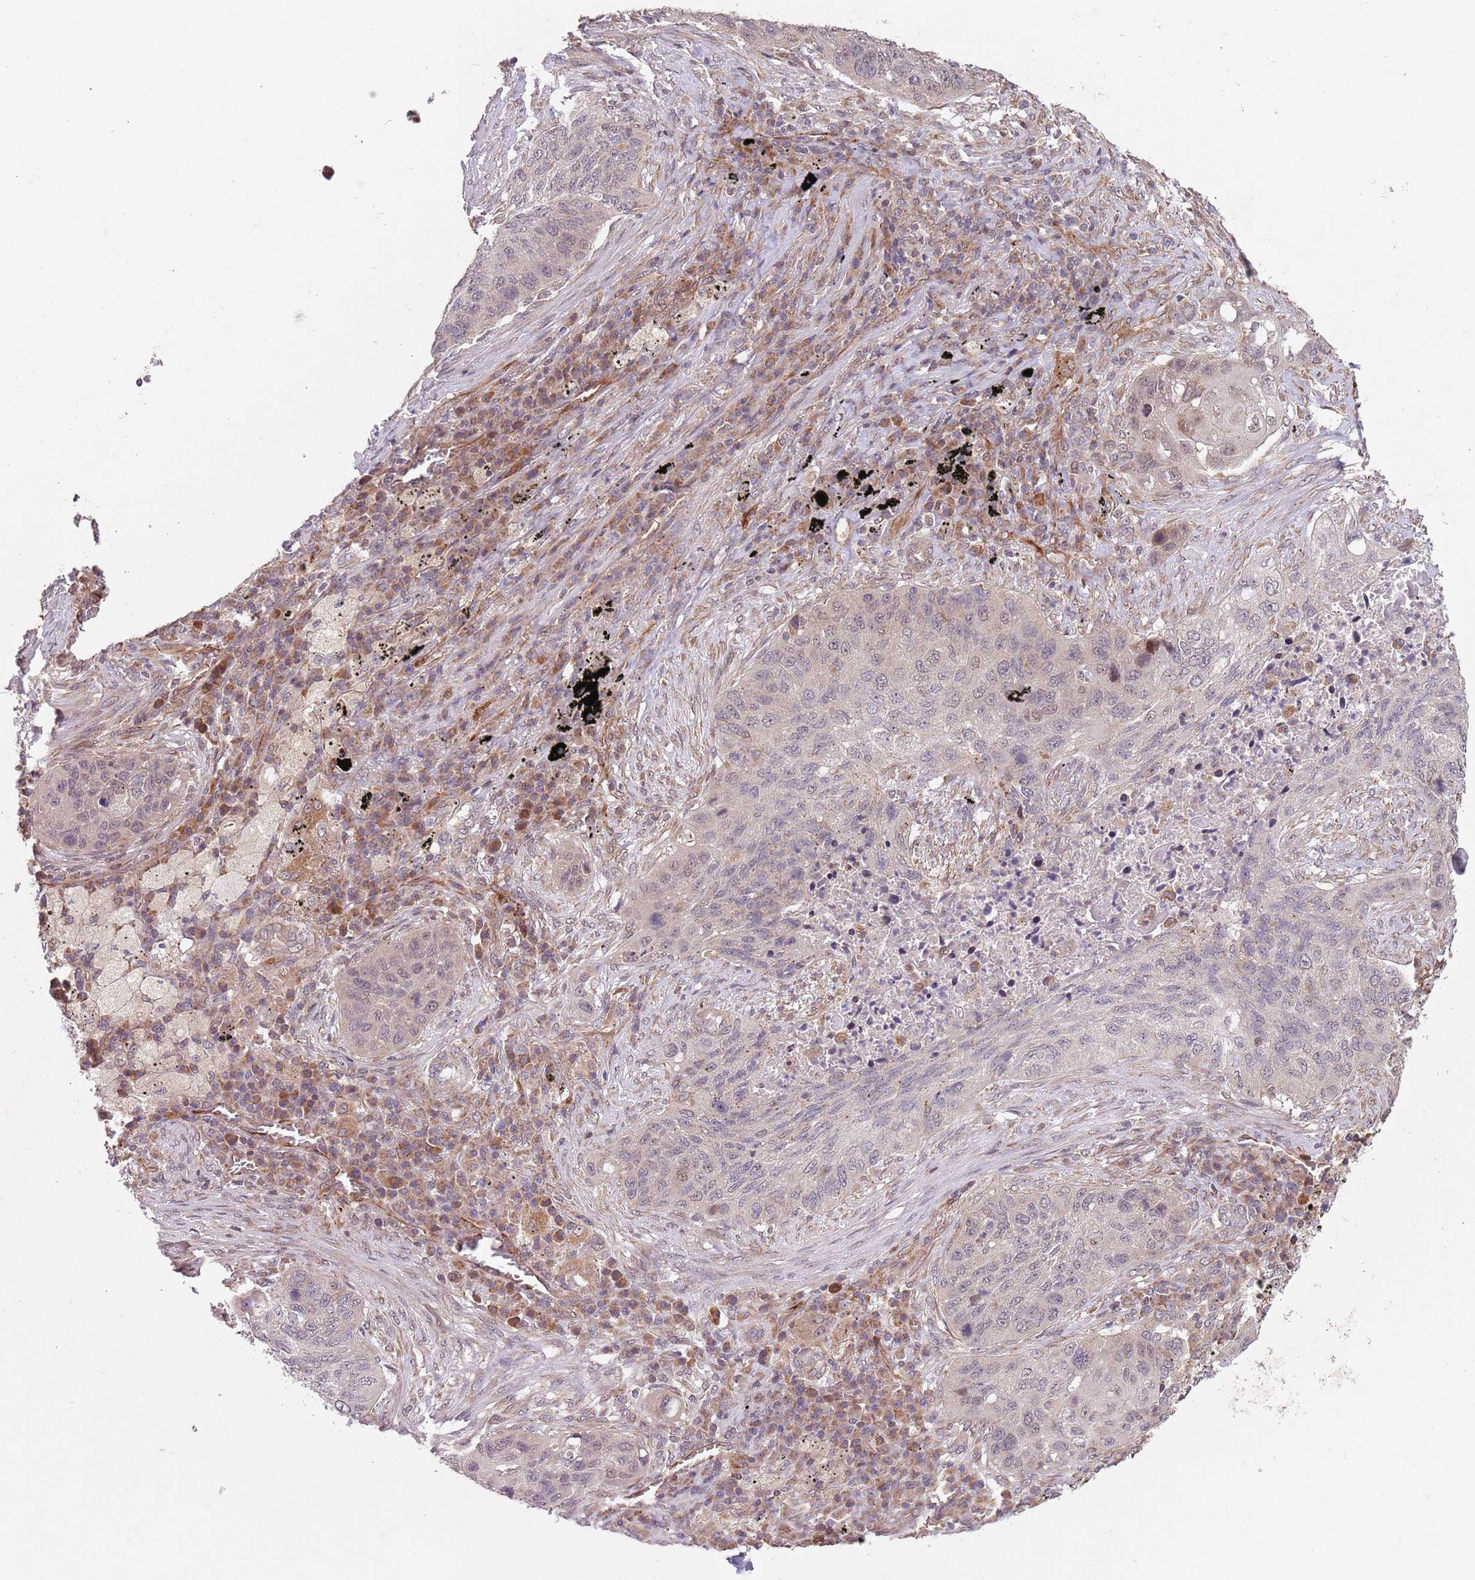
{"staining": {"intensity": "weak", "quantity": "25%-75%", "location": "nuclear"}, "tissue": "lung cancer", "cell_type": "Tumor cells", "image_type": "cancer", "snomed": [{"axis": "morphology", "description": "Squamous cell carcinoma, NOS"}, {"axis": "topography", "description": "Lung"}], "caption": "IHC staining of lung cancer, which reveals low levels of weak nuclear staining in approximately 25%-75% of tumor cells indicating weak nuclear protein staining. The staining was performed using DAB (3,3'-diaminobenzidine) (brown) for protein detection and nuclei were counterstained in hematoxylin (blue).", "gene": "CHD9", "patient": {"sex": "female", "age": 63}}